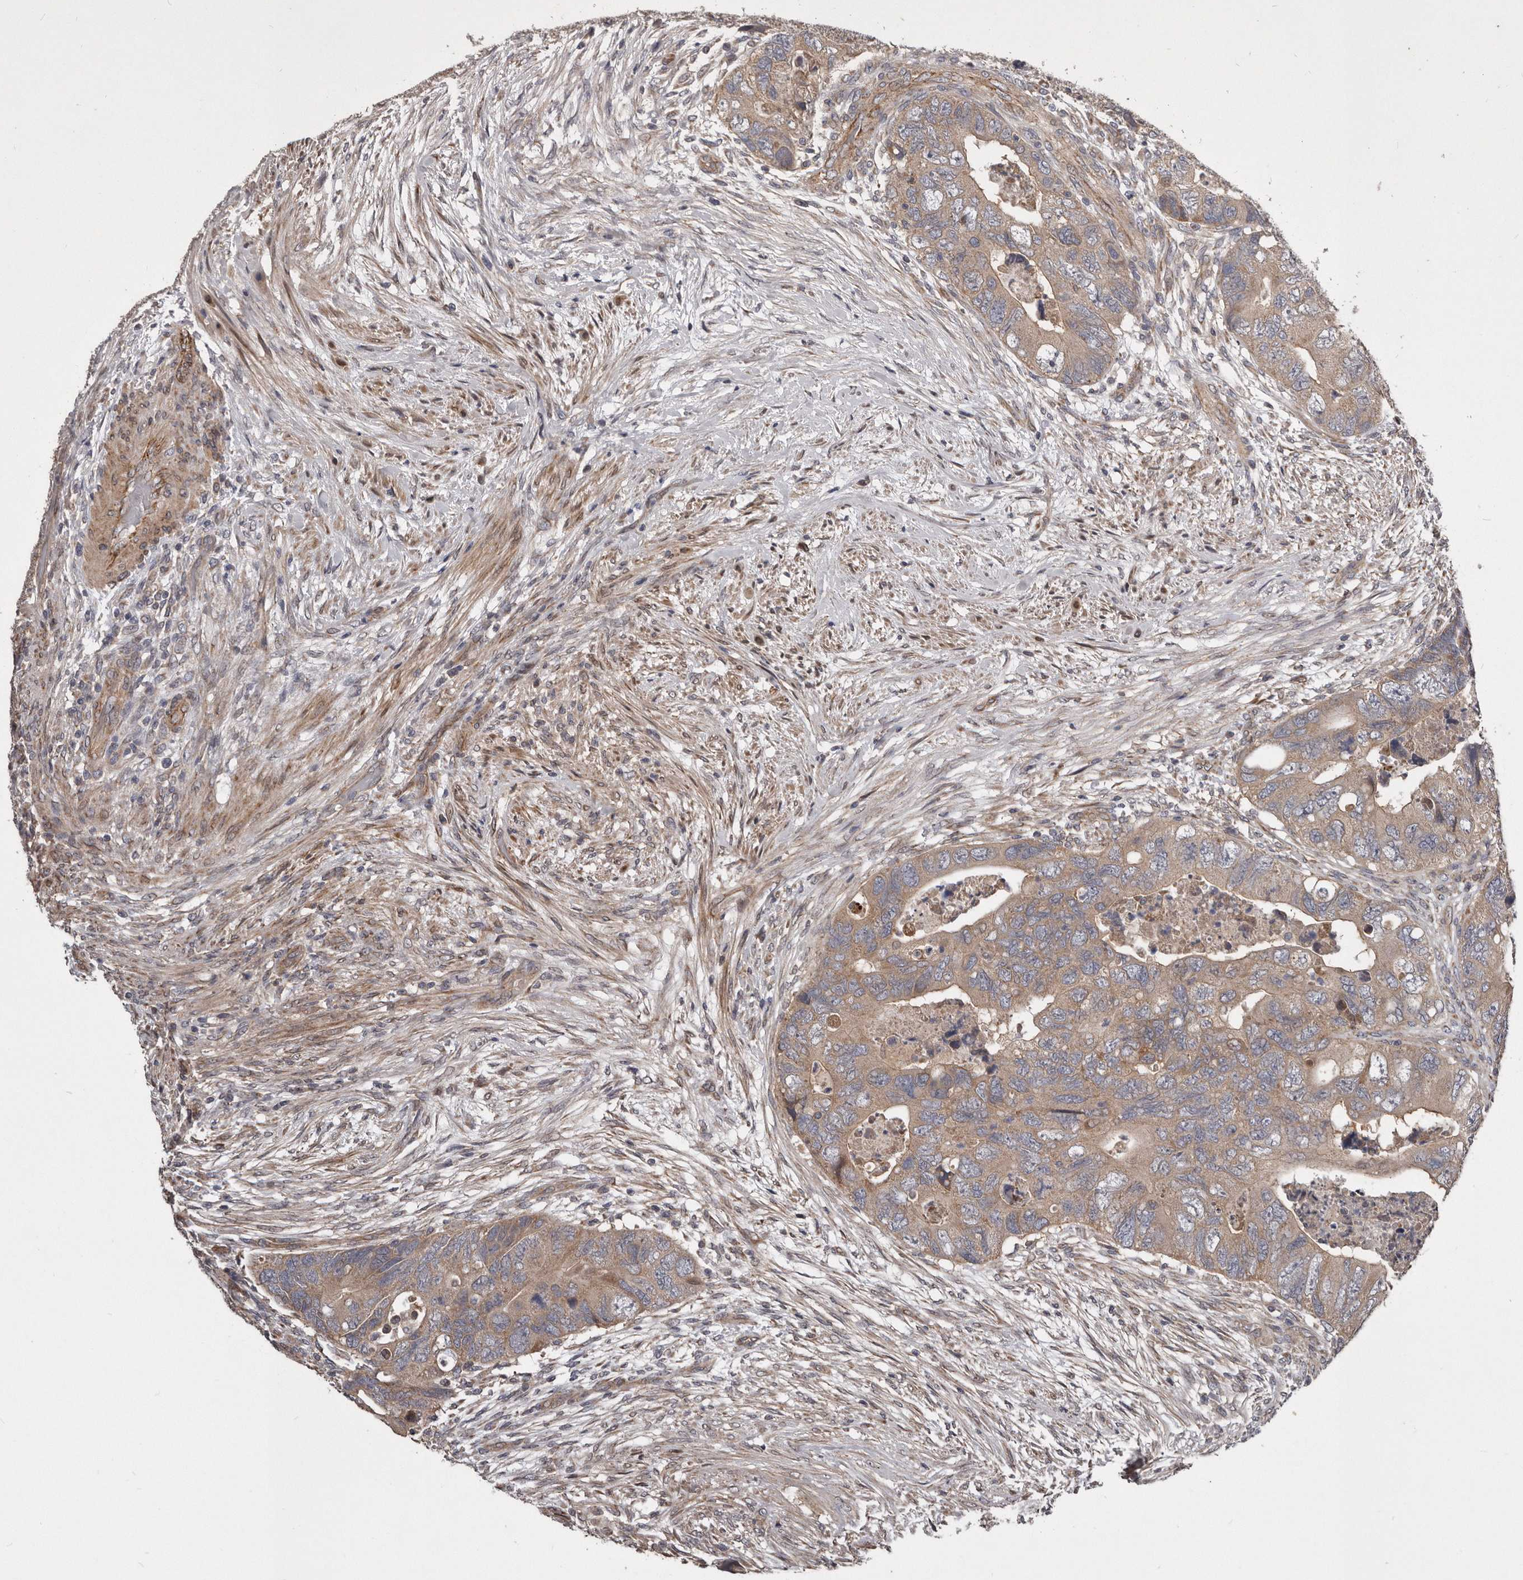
{"staining": {"intensity": "moderate", "quantity": ">75%", "location": "cytoplasmic/membranous"}, "tissue": "colorectal cancer", "cell_type": "Tumor cells", "image_type": "cancer", "snomed": [{"axis": "morphology", "description": "Adenocarcinoma, NOS"}, {"axis": "topography", "description": "Rectum"}], "caption": "Immunohistochemical staining of adenocarcinoma (colorectal) reveals medium levels of moderate cytoplasmic/membranous protein positivity in about >75% of tumor cells.", "gene": "ARMCX1", "patient": {"sex": "male", "age": 63}}